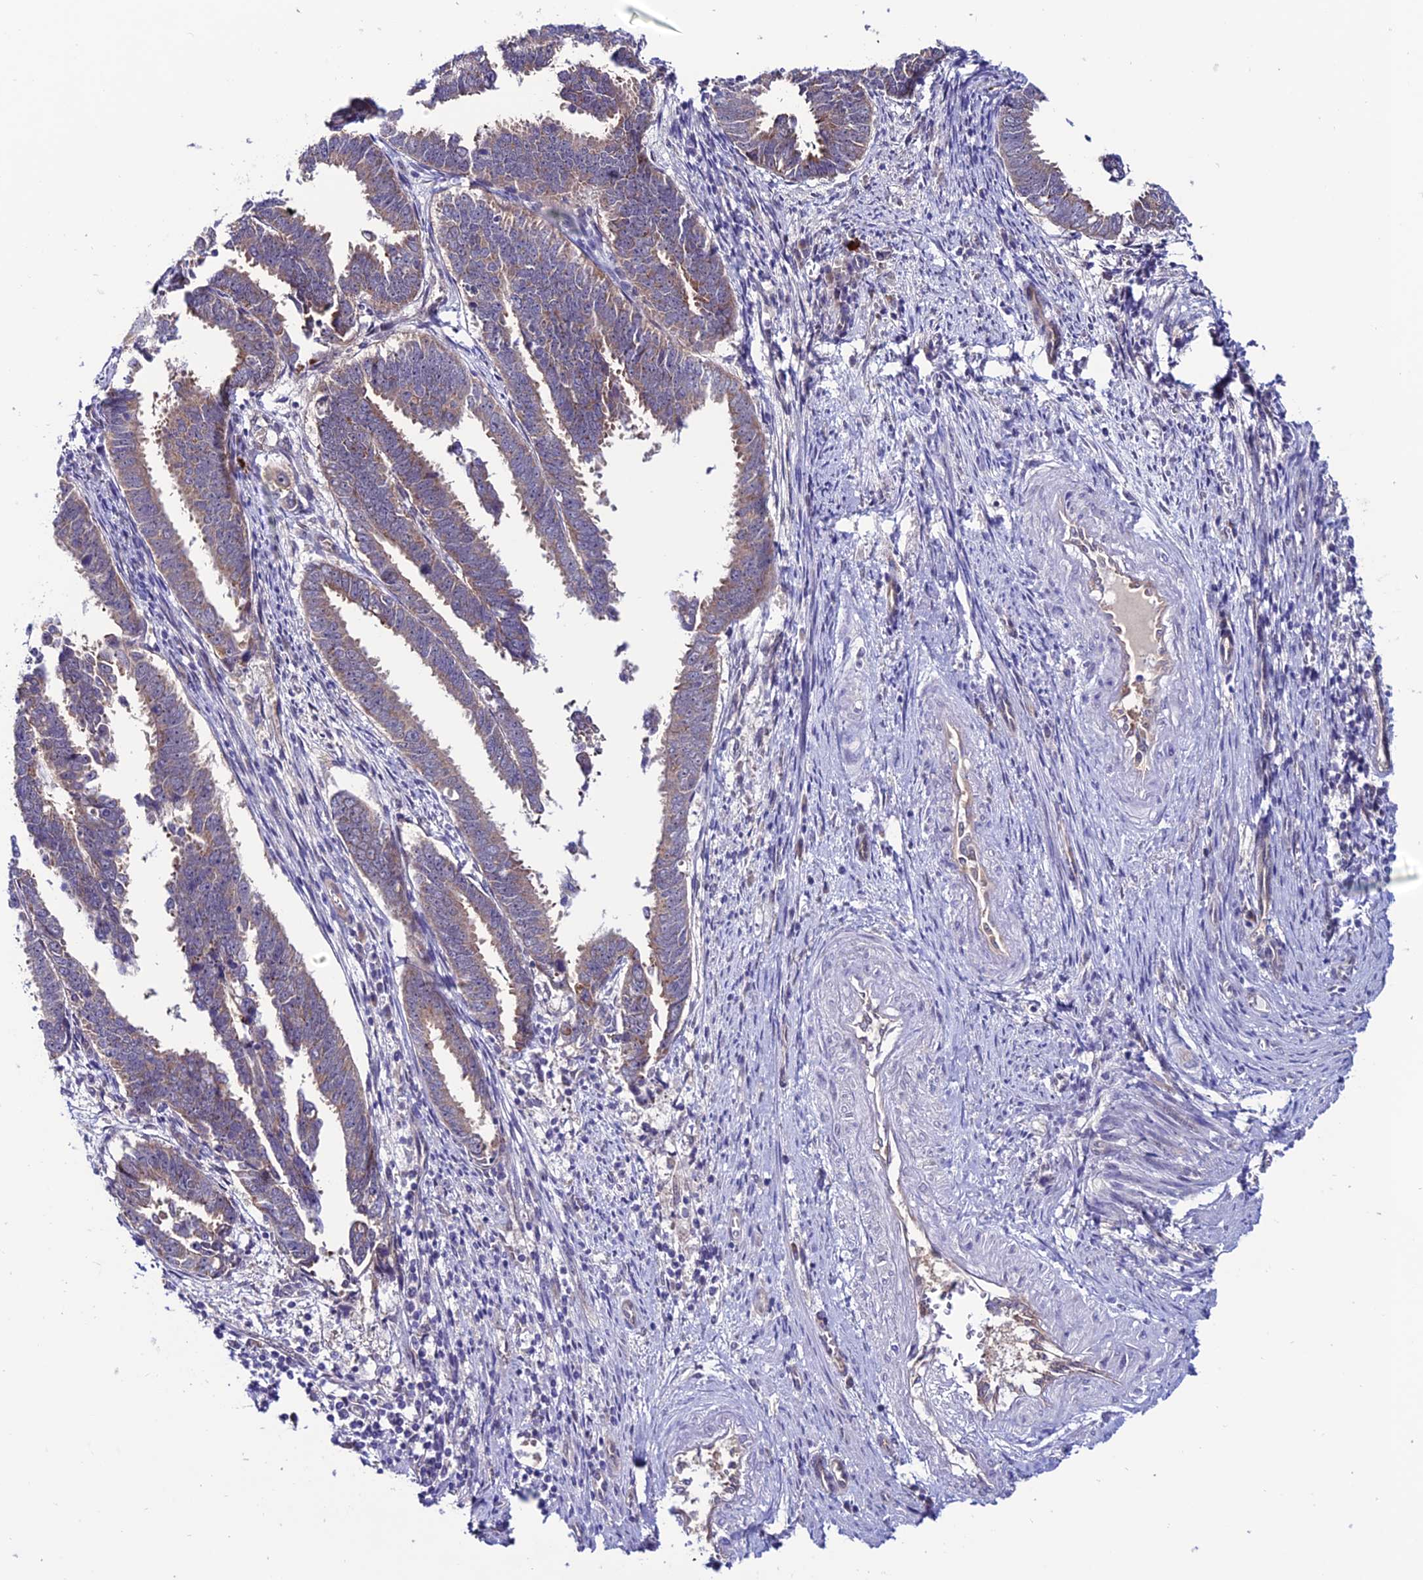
{"staining": {"intensity": "weak", "quantity": ">75%", "location": "cytoplasmic/membranous"}, "tissue": "endometrial cancer", "cell_type": "Tumor cells", "image_type": "cancer", "snomed": [{"axis": "morphology", "description": "Adenocarcinoma, NOS"}, {"axis": "topography", "description": "Endometrium"}], "caption": "Immunohistochemical staining of endometrial cancer displays low levels of weak cytoplasmic/membranous expression in approximately >75% of tumor cells.", "gene": "FZD8", "patient": {"sex": "female", "age": 75}}